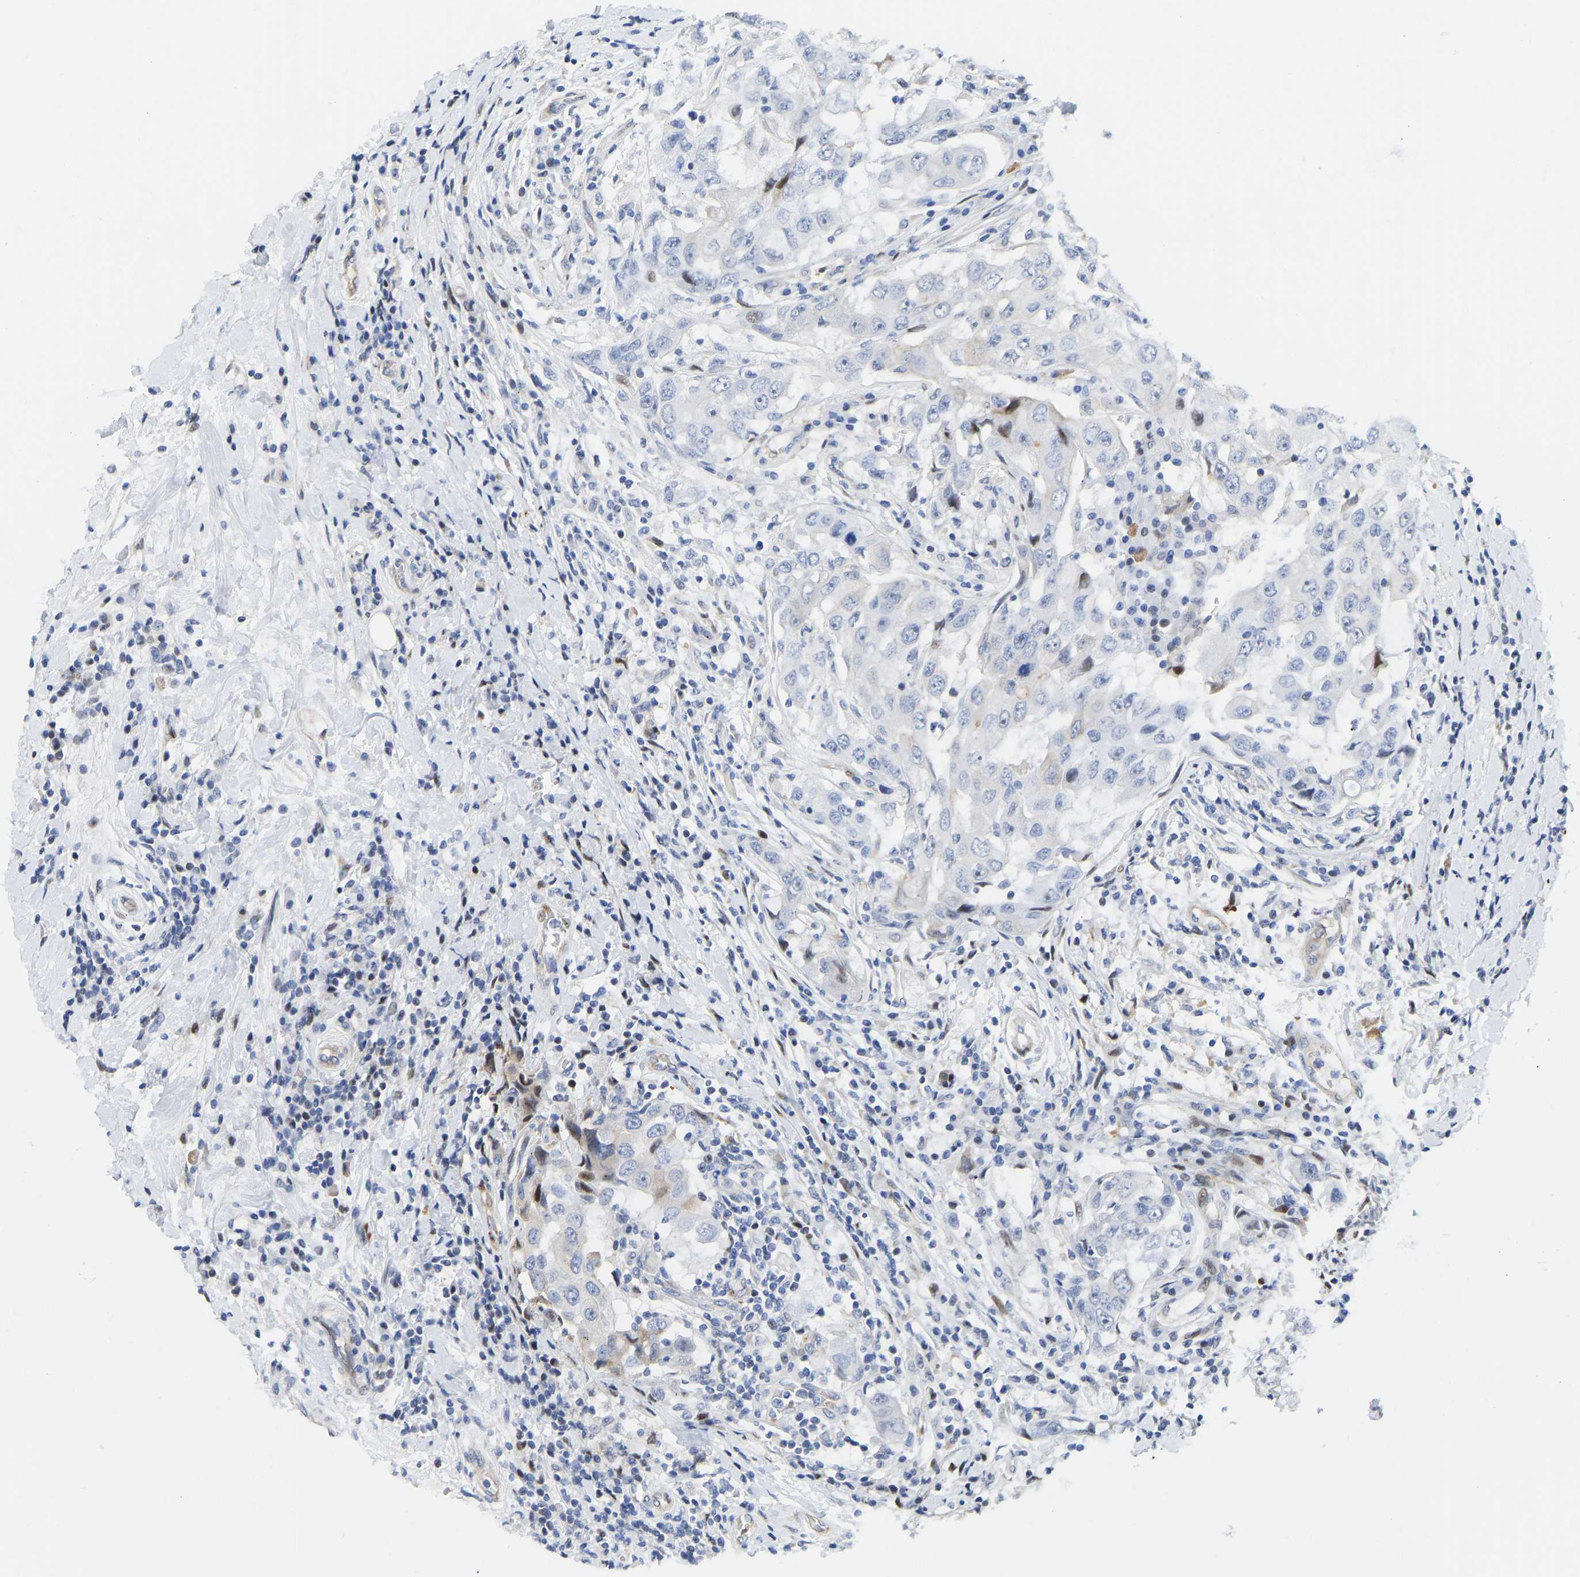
{"staining": {"intensity": "weak", "quantity": "<25%", "location": "cytoplasmic/membranous"}, "tissue": "breast cancer", "cell_type": "Tumor cells", "image_type": "cancer", "snomed": [{"axis": "morphology", "description": "Duct carcinoma"}, {"axis": "topography", "description": "Breast"}], "caption": "The image exhibits no staining of tumor cells in breast invasive ductal carcinoma.", "gene": "HDAC5", "patient": {"sex": "female", "age": 27}}